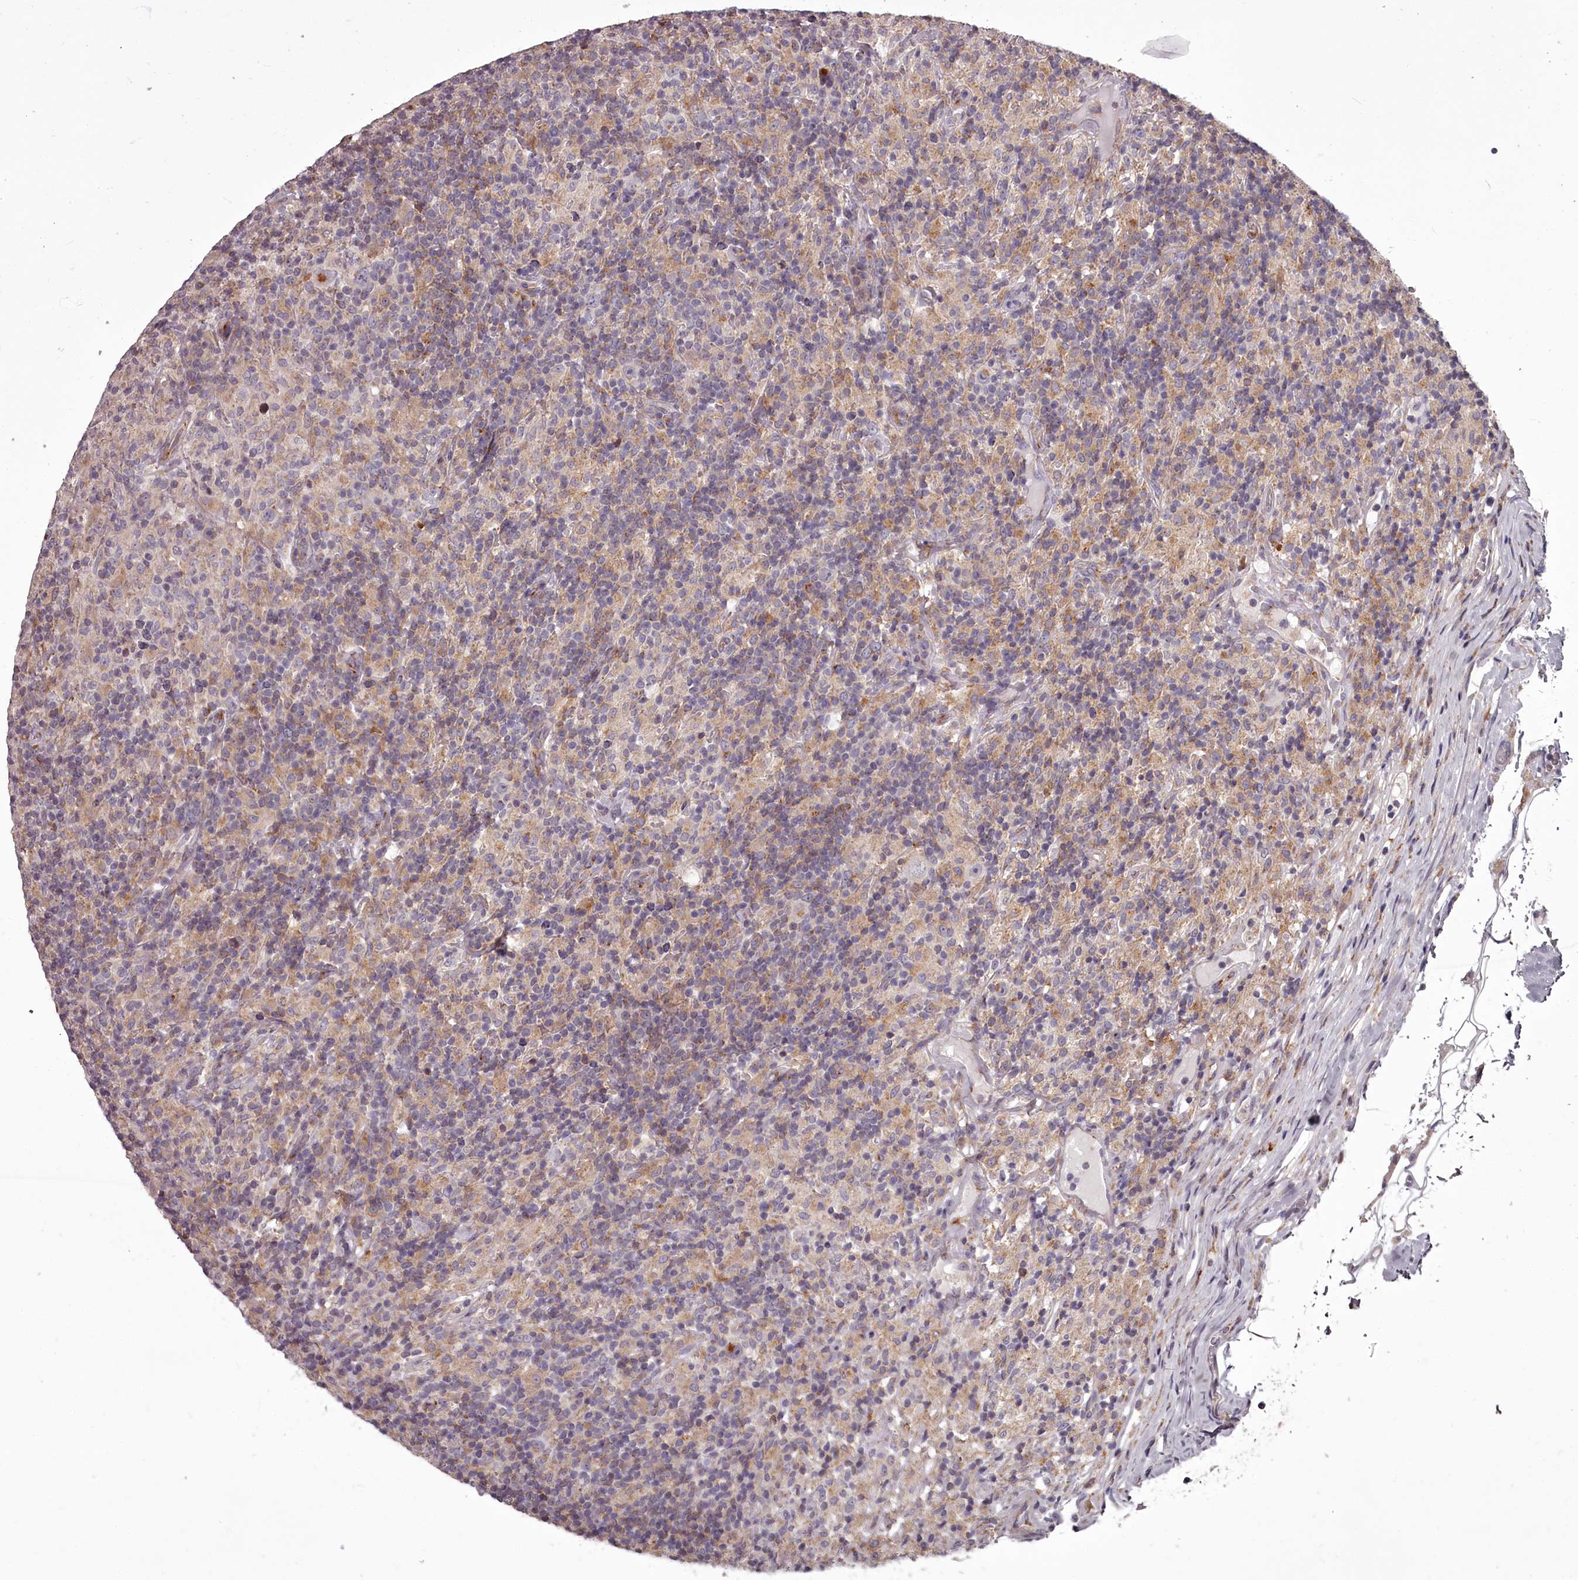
{"staining": {"intensity": "negative", "quantity": "none", "location": "none"}, "tissue": "lymphoma", "cell_type": "Tumor cells", "image_type": "cancer", "snomed": [{"axis": "morphology", "description": "Hodgkin's disease, NOS"}, {"axis": "topography", "description": "Lymph node"}], "caption": "There is no significant staining in tumor cells of lymphoma.", "gene": "STX6", "patient": {"sex": "male", "age": 70}}